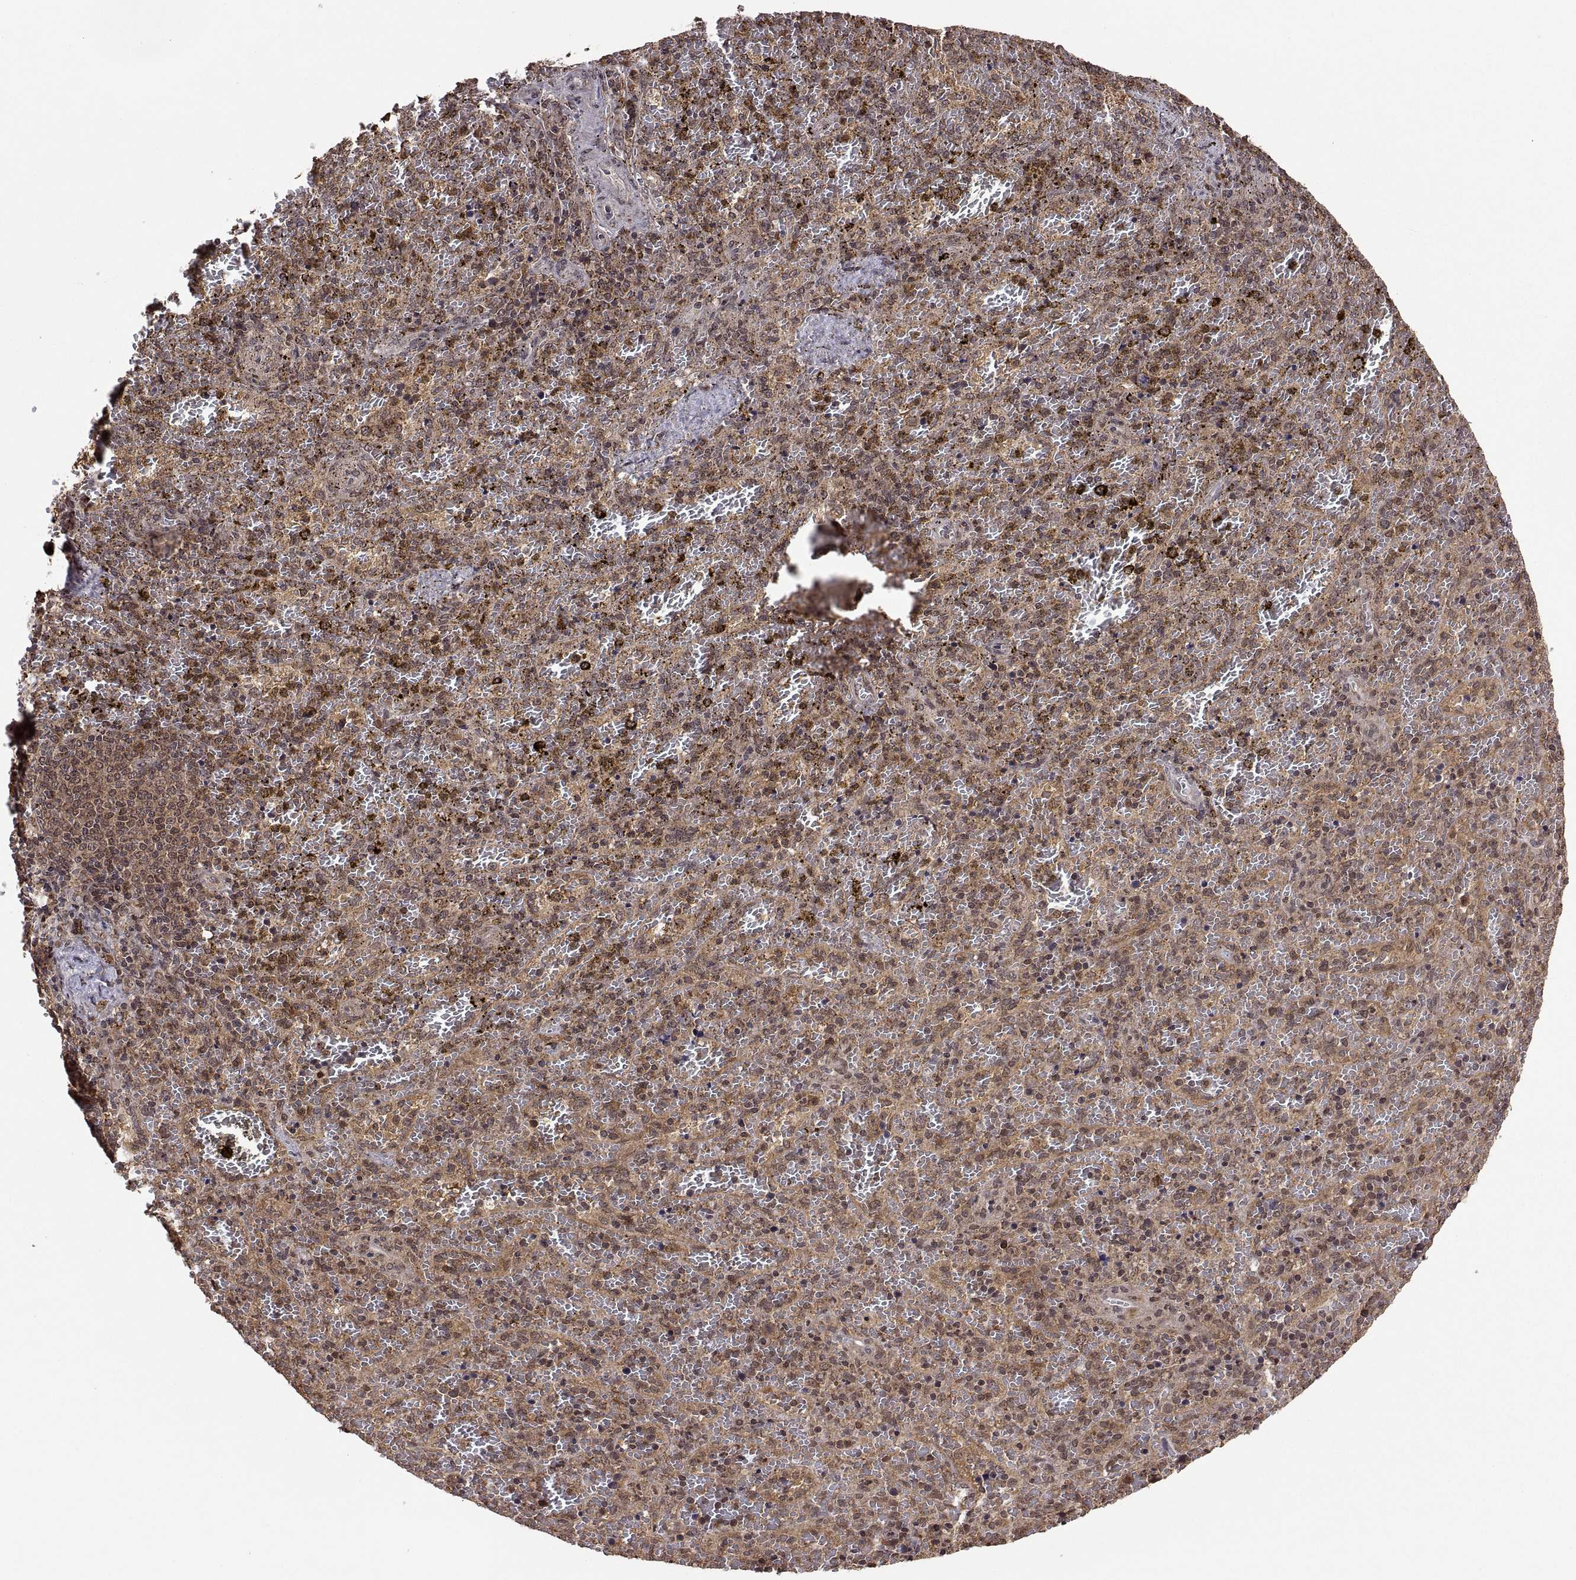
{"staining": {"intensity": "weak", "quantity": "25%-75%", "location": "cytoplasmic/membranous"}, "tissue": "spleen", "cell_type": "Cells in red pulp", "image_type": "normal", "snomed": [{"axis": "morphology", "description": "Normal tissue, NOS"}, {"axis": "topography", "description": "Spleen"}], "caption": "Spleen stained with a protein marker shows weak staining in cells in red pulp.", "gene": "ZNRF2", "patient": {"sex": "female", "age": 50}}